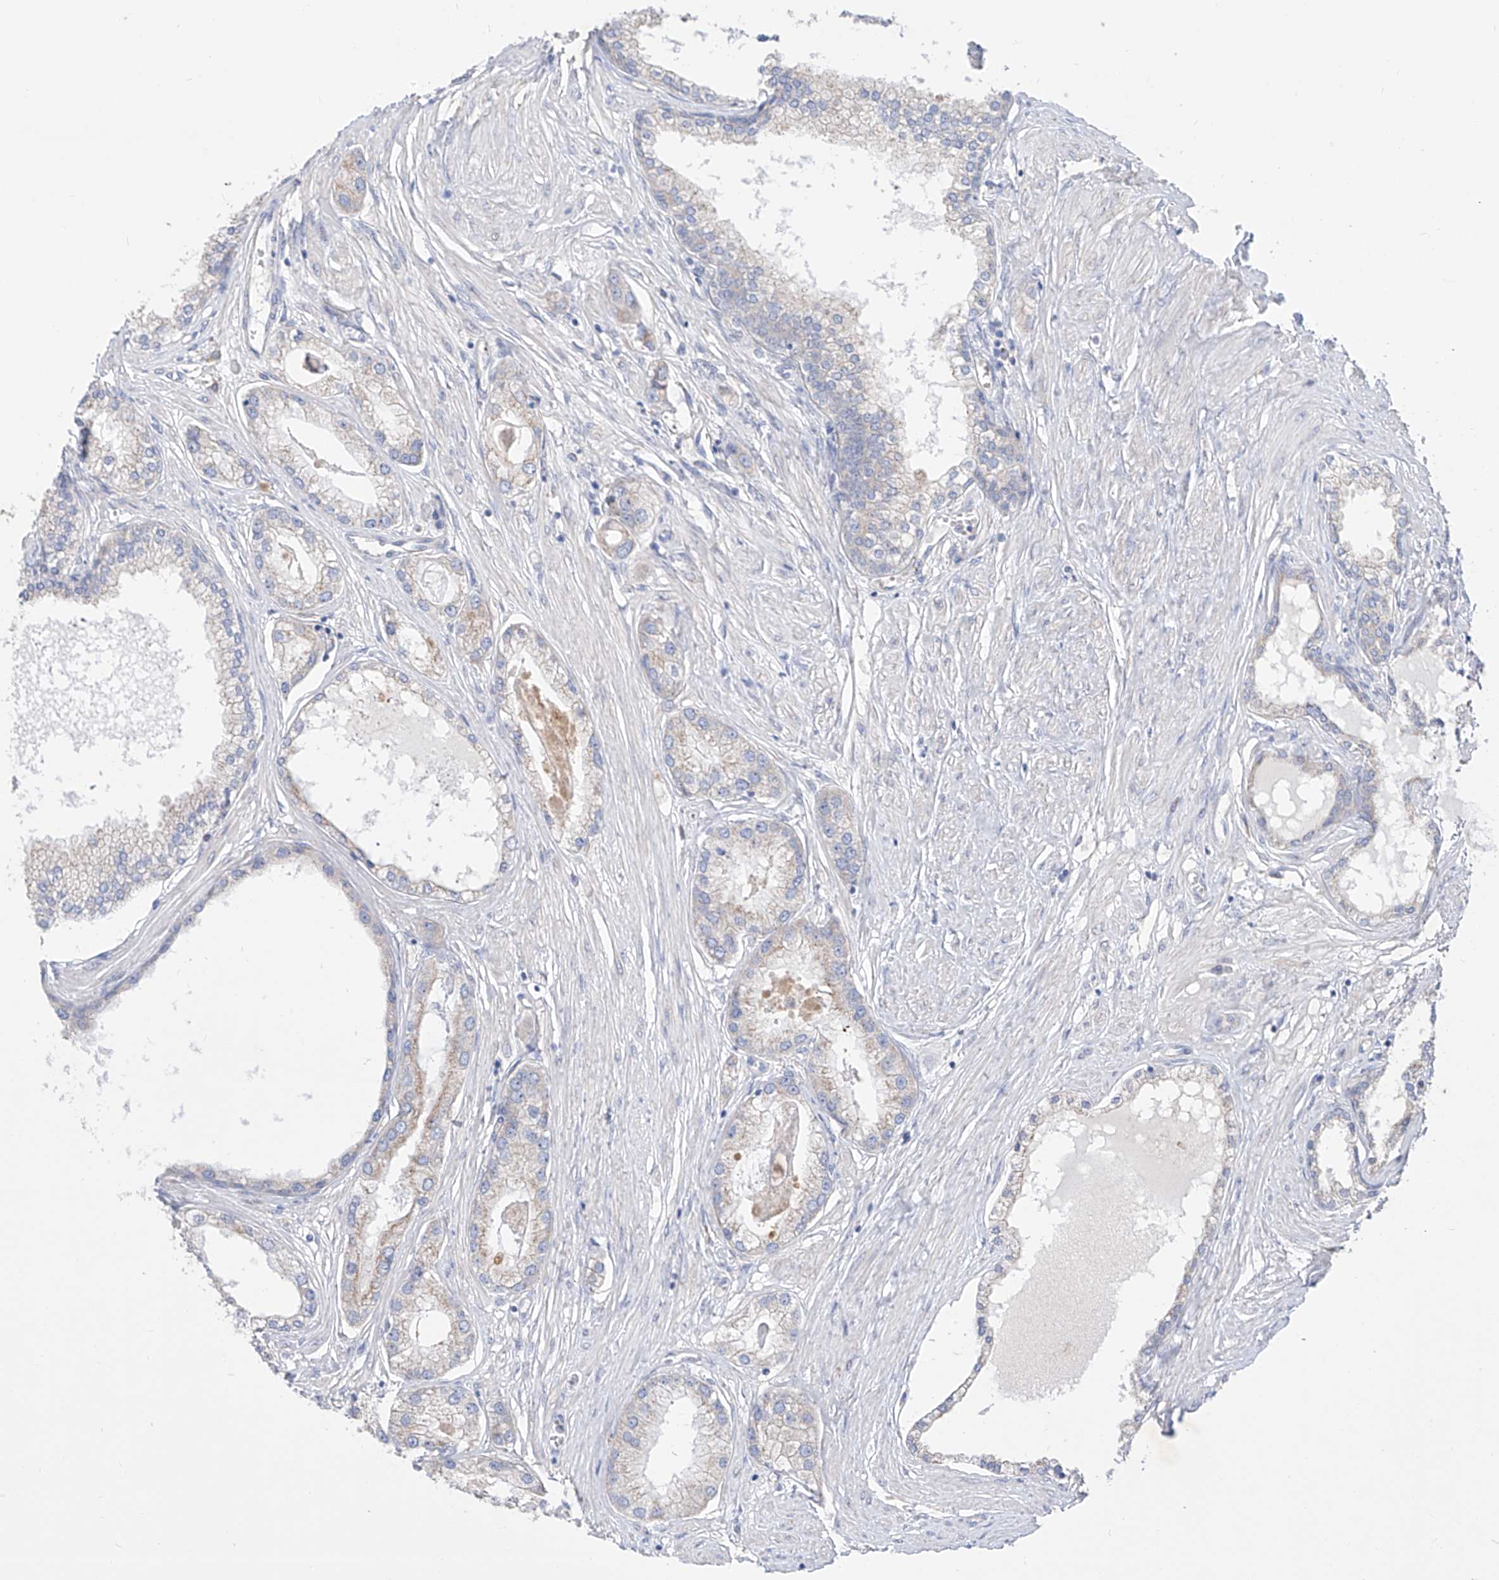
{"staining": {"intensity": "negative", "quantity": "none", "location": "none"}, "tissue": "prostate cancer", "cell_type": "Tumor cells", "image_type": "cancer", "snomed": [{"axis": "morphology", "description": "Adenocarcinoma, Low grade"}, {"axis": "topography", "description": "Prostate"}], "caption": "An image of prostate cancer stained for a protein exhibits no brown staining in tumor cells. (DAB immunohistochemistry (IHC) with hematoxylin counter stain).", "gene": "UFL1", "patient": {"sex": "male", "age": 62}}